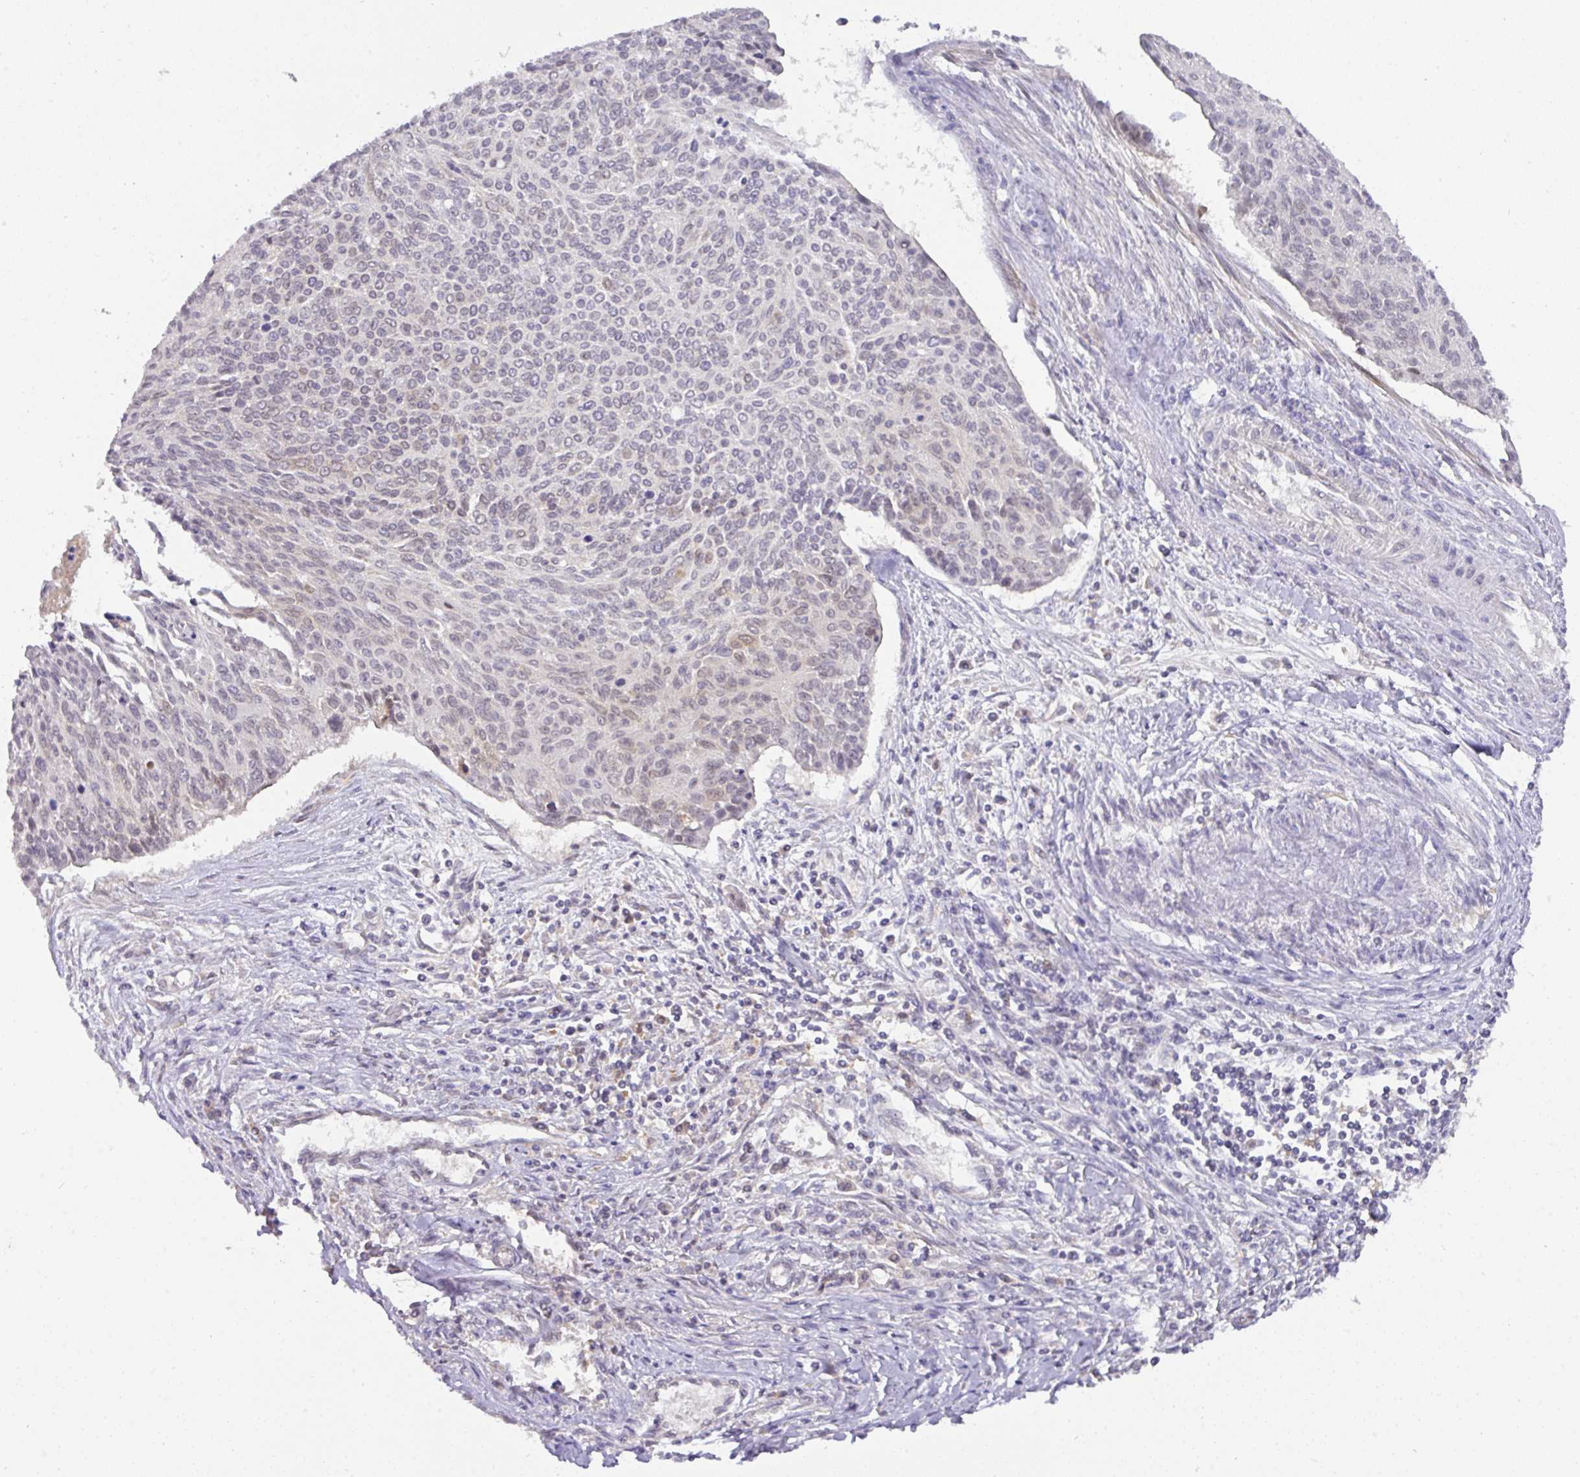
{"staining": {"intensity": "negative", "quantity": "none", "location": "none"}, "tissue": "cervical cancer", "cell_type": "Tumor cells", "image_type": "cancer", "snomed": [{"axis": "morphology", "description": "Squamous cell carcinoma, NOS"}, {"axis": "topography", "description": "Cervix"}], "caption": "A micrograph of cervical cancer (squamous cell carcinoma) stained for a protein reveals no brown staining in tumor cells.", "gene": "GCNT7", "patient": {"sex": "female", "age": 55}}